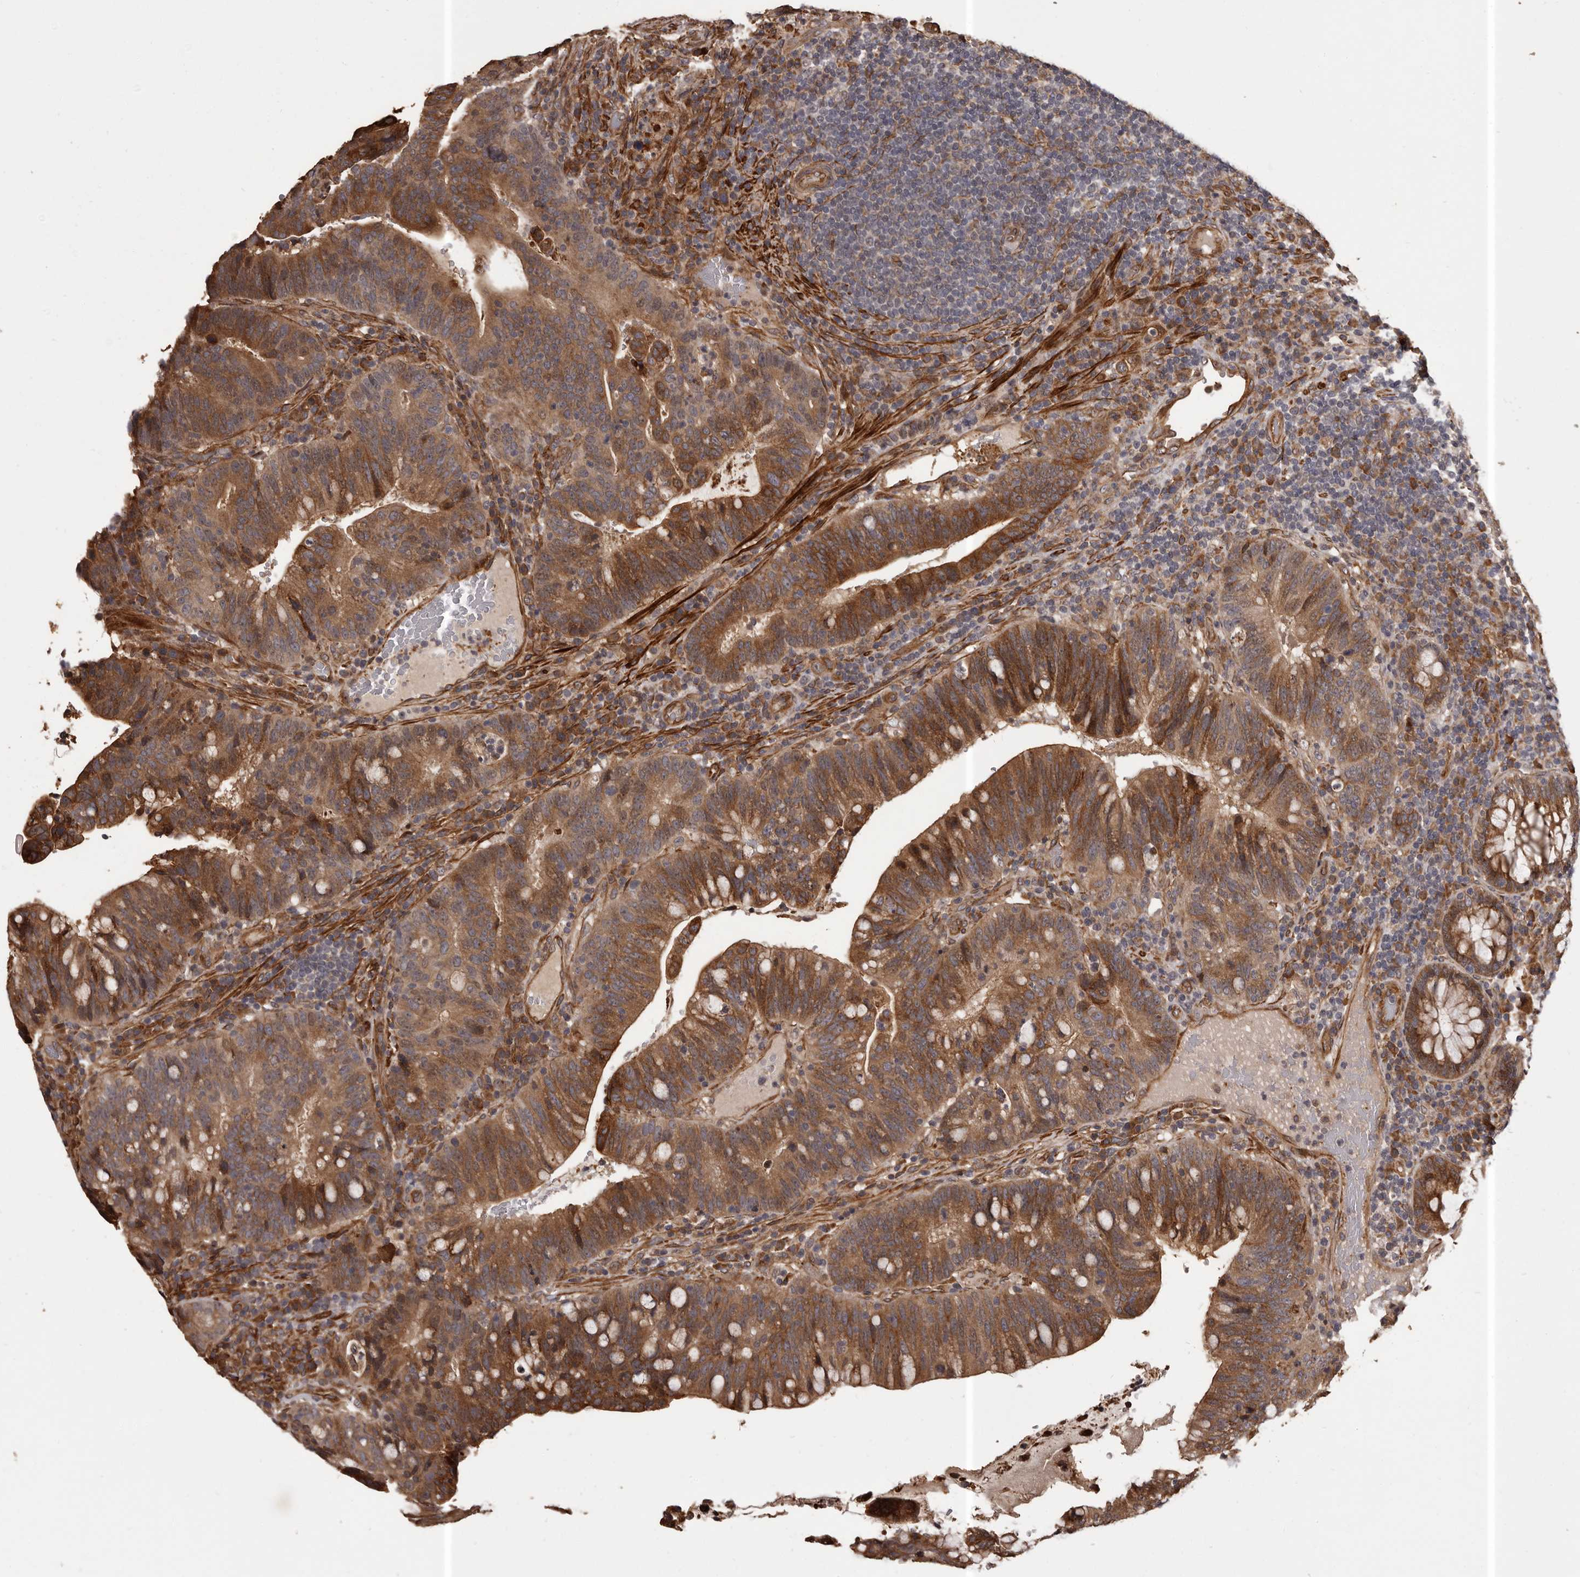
{"staining": {"intensity": "moderate", "quantity": ">75%", "location": "cytoplasmic/membranous"}, "tissue": "colorectal cancer", "cell_type": "Tumor cells", "image_type": "cancer", "snomed": [{"axis": "morphology", "description": "Adenocarcinoma, NOS"}, {"axis": "topography", "description": "Colon"}], "caption": "Immunohistochemical staining of human adenocarcinoma (colorectal) shows moderate cytoplasmic/membranous protein positivity in about >75% of tumor cells.", "gene": "SLITRK6", "patient": {"sex": "female", "age": 66}}